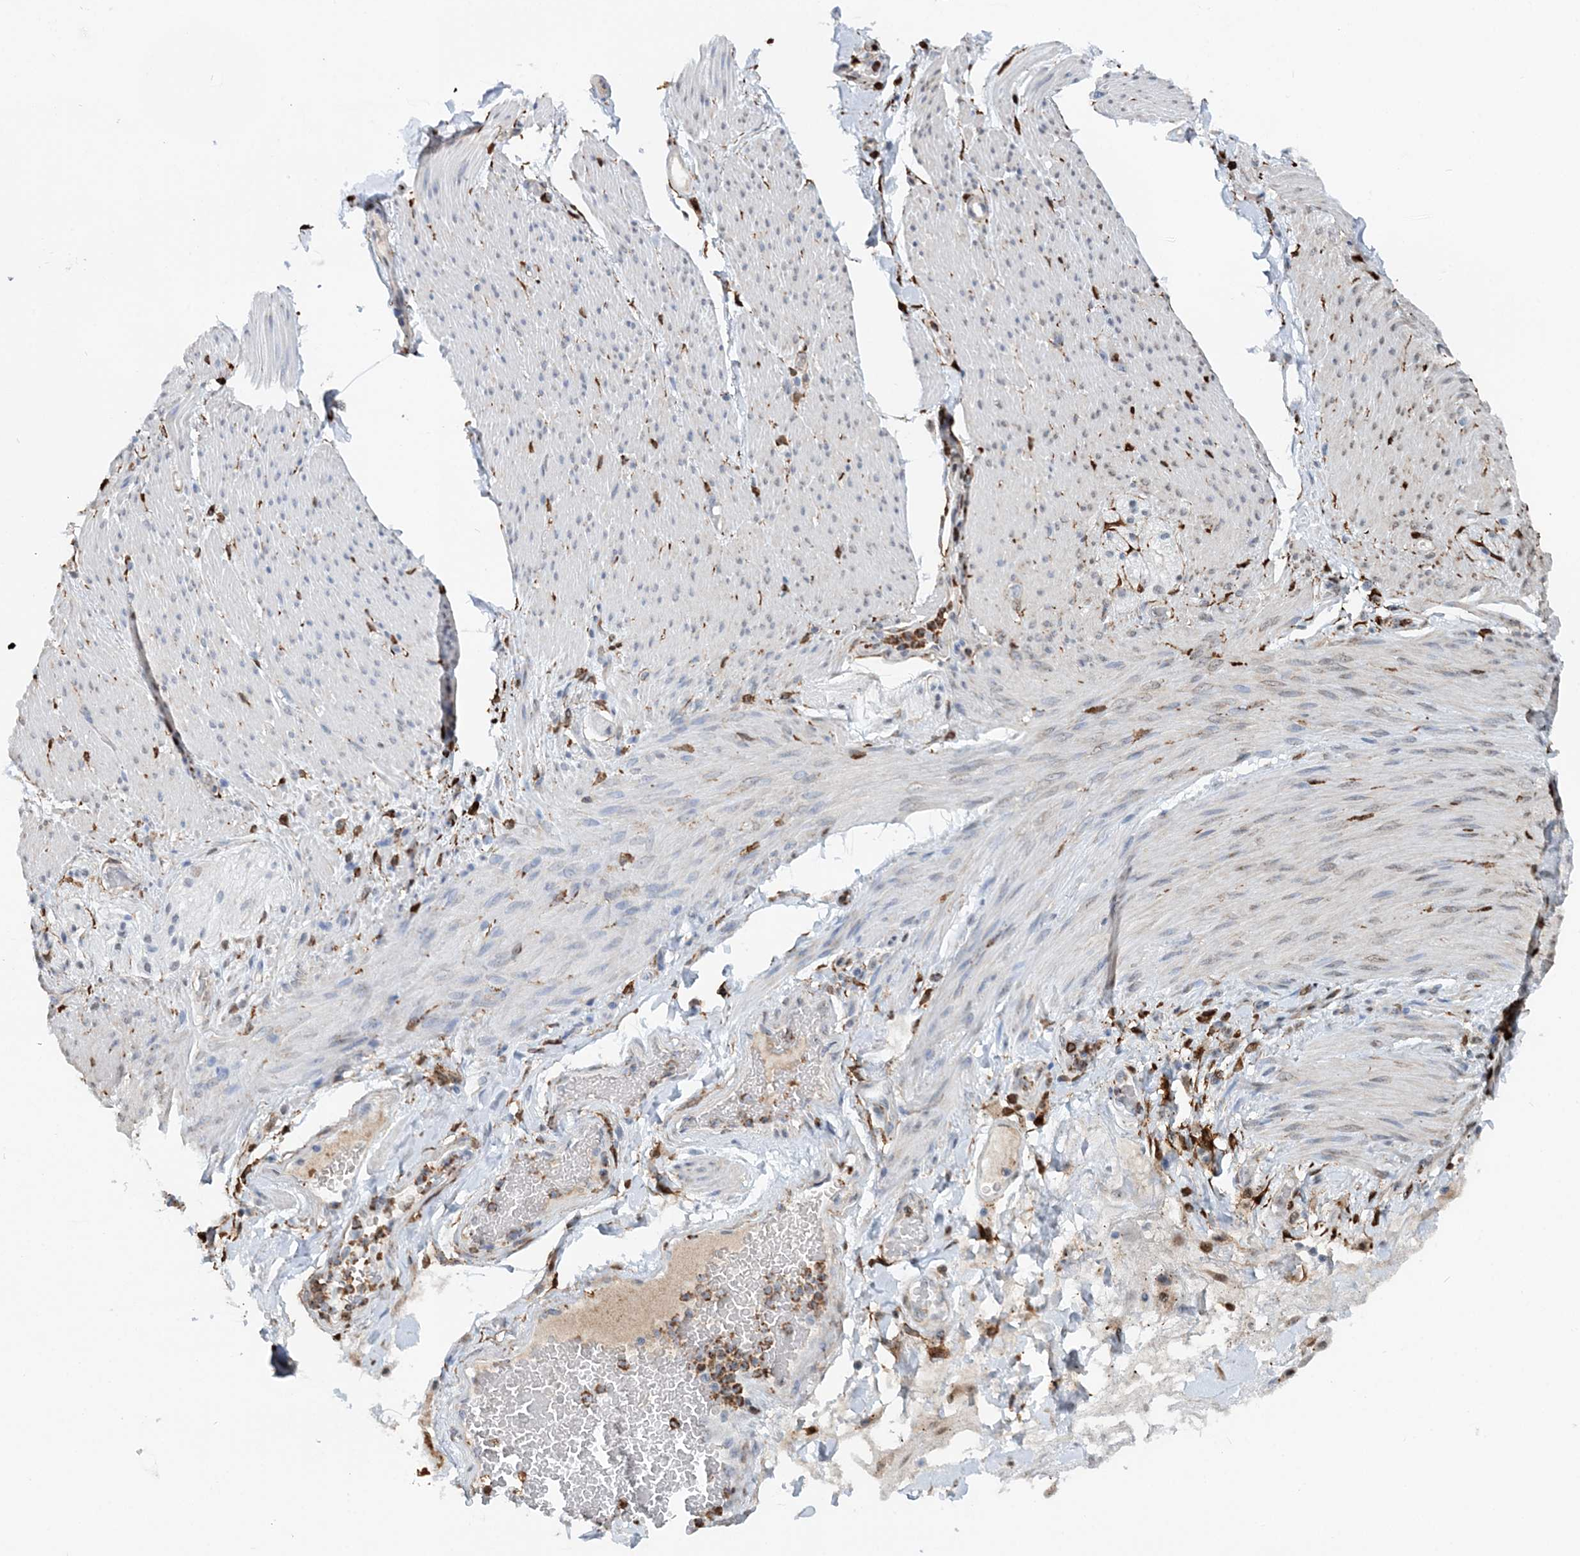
{"staining": {"intensity": "moderate", "quantity": "25%-75%", "location": "cytoplasmic/membranous"}, "tissue": "adipose tissue", "cell_type": "Adipocytes", "image_type": "normal", "snomed": [{"axis": "morphology", "description": "Normal tissue, NOS"}, {"axis": "topography", "description": "Colon"}, {"axis": "topography", "description": "Peripheral nerve tissue"}], "caption": "Adipose tissue was stained to show a protein in brown. There is medium levels of moderate cytoplasmic/membranous staining in approximately 25%-75% of adipocytes.", "gene": "ASCL4", "patient": {"sex": "female", "age": 61}}